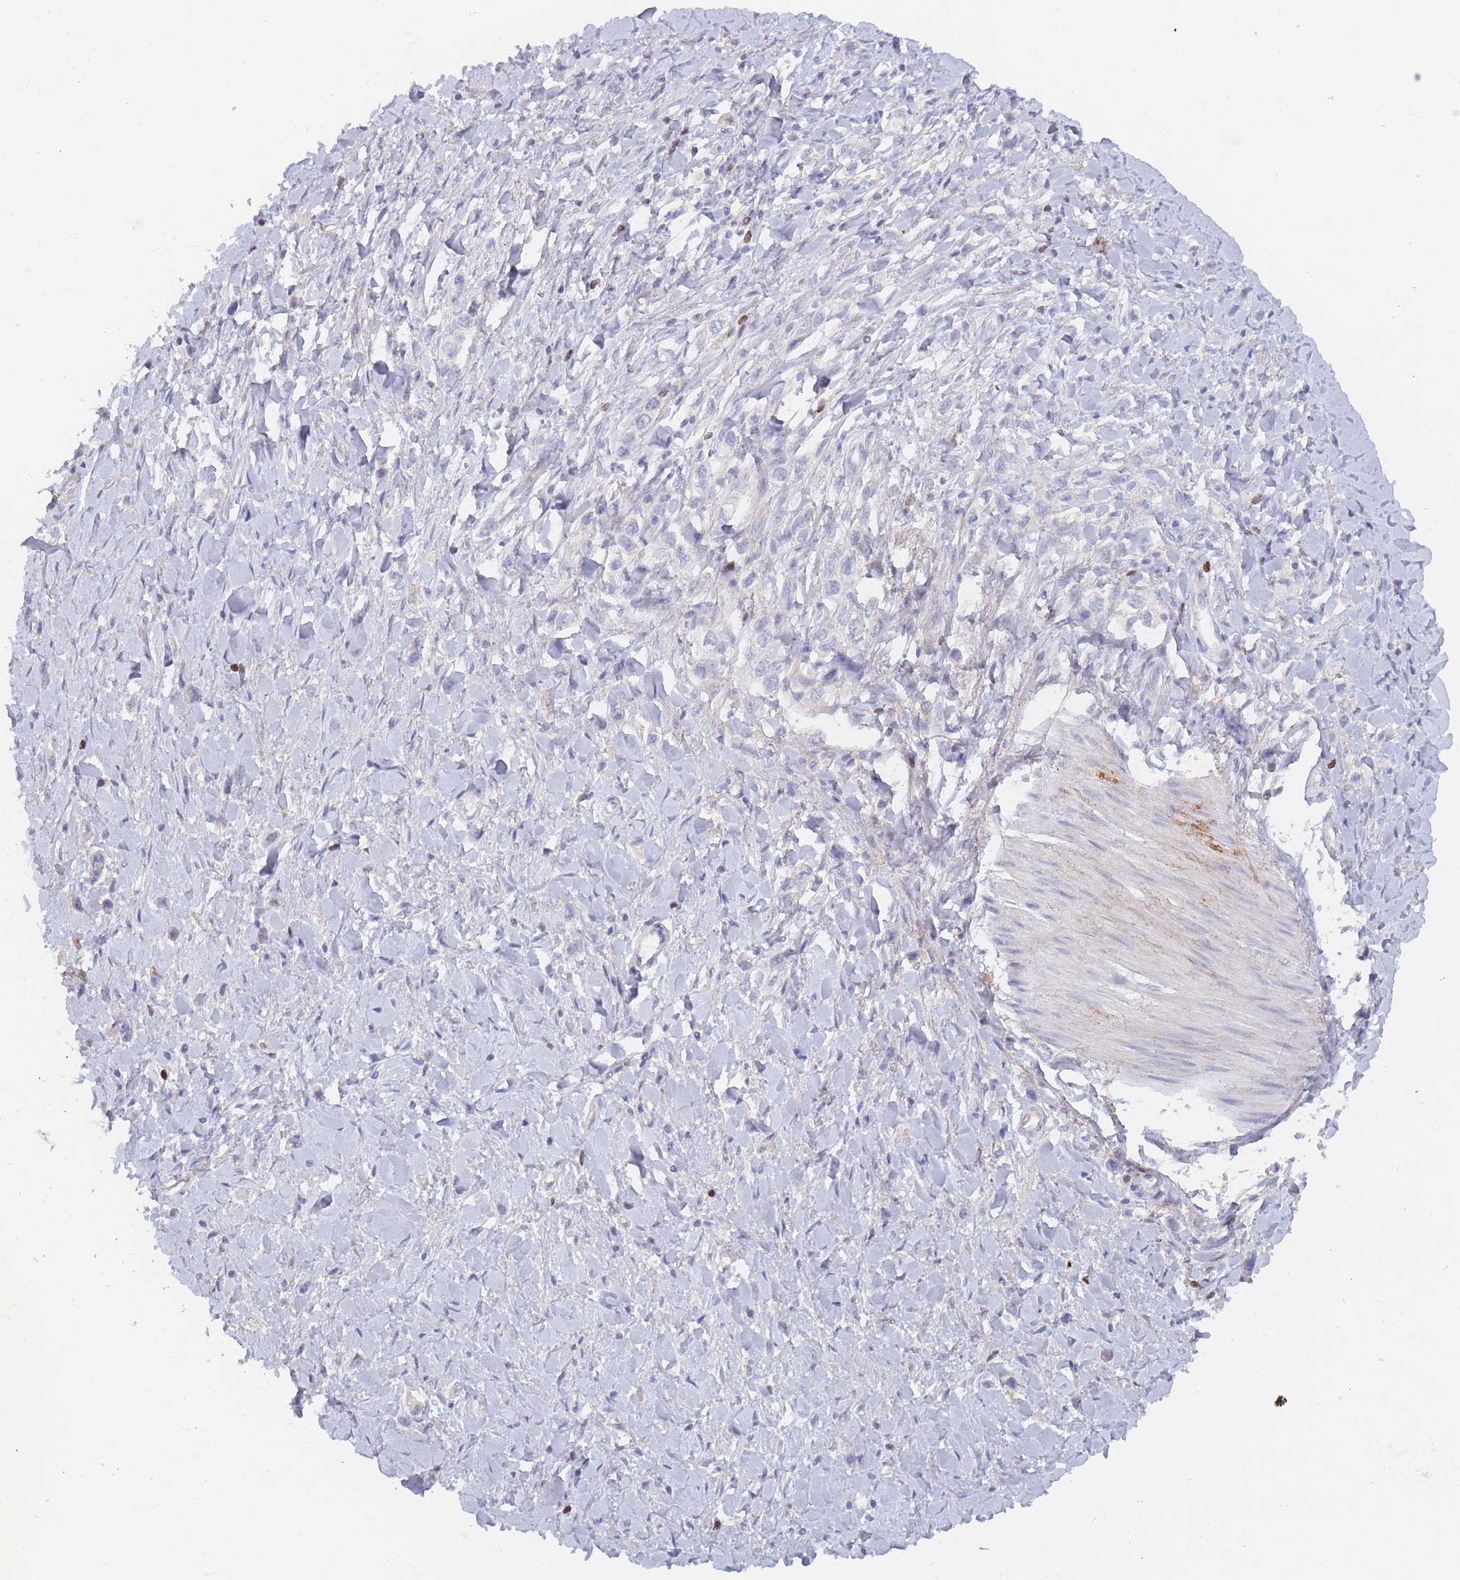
{"staining": {"intensity": "negative", "quantity": "none", "location": "none"}, "tissue": "stomach cancer", "cell_type": "Tumor cells", "image_type": "cancer", "snomed": [{"axis": "morphology", "description": "Adenocarcinoma, NOS"}, {"axis": "topography", "description": "Stomach"}], "caption": "The image exhibits no significant expression in tumor cells of stomach adenocarcinoma. (DAB IHC, high magnification).", "gene": "PRG4", "patient": {"sex": "female", "age": 65}}